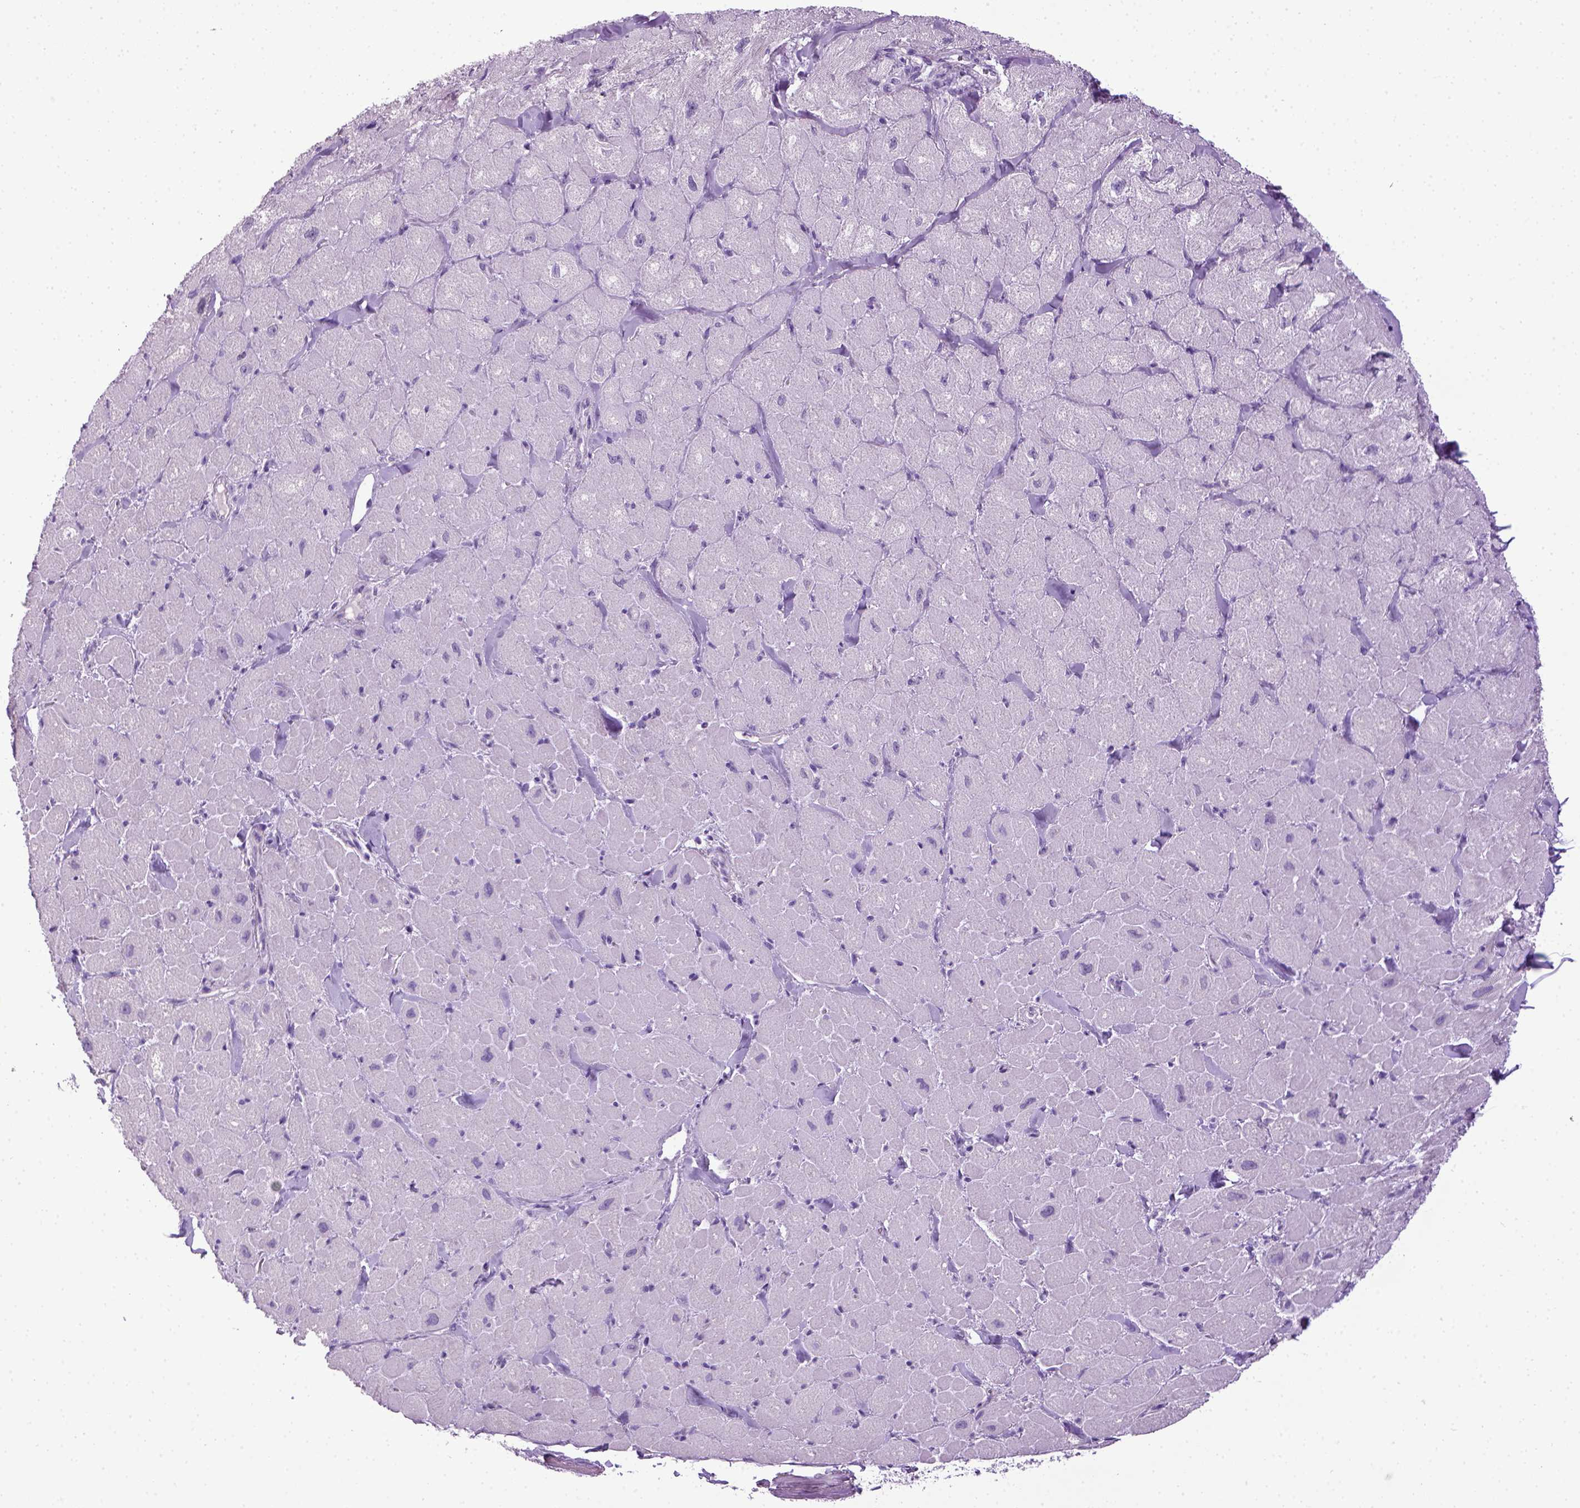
{"staining": {"intensity": "negative", "quantity": "none", "location": "none"}, "tissue": "heart muscle", "cell_type": "Cardiomyocytes", "image_type": "normal", "snomed": [{"axis": "morphology", "description": "Normal tissue, NOS"}, {"axis": "topography", "description": "Heart"}], "caption": "This histopathology image is of benign heart muscle stained with immunohistochemistry to label a protein in brown with the nuclei are counter-stained blue. There is no expression in cardiomyocytes. (Stains: DAB (3,3'-diaminobenzidine) immunohistochemistry with hematoxylin counter stain, Microscopy: brightfield microscopy at high magnification).", "gene": "CDH1", "patient": {"sex": "male", "age": 60}}